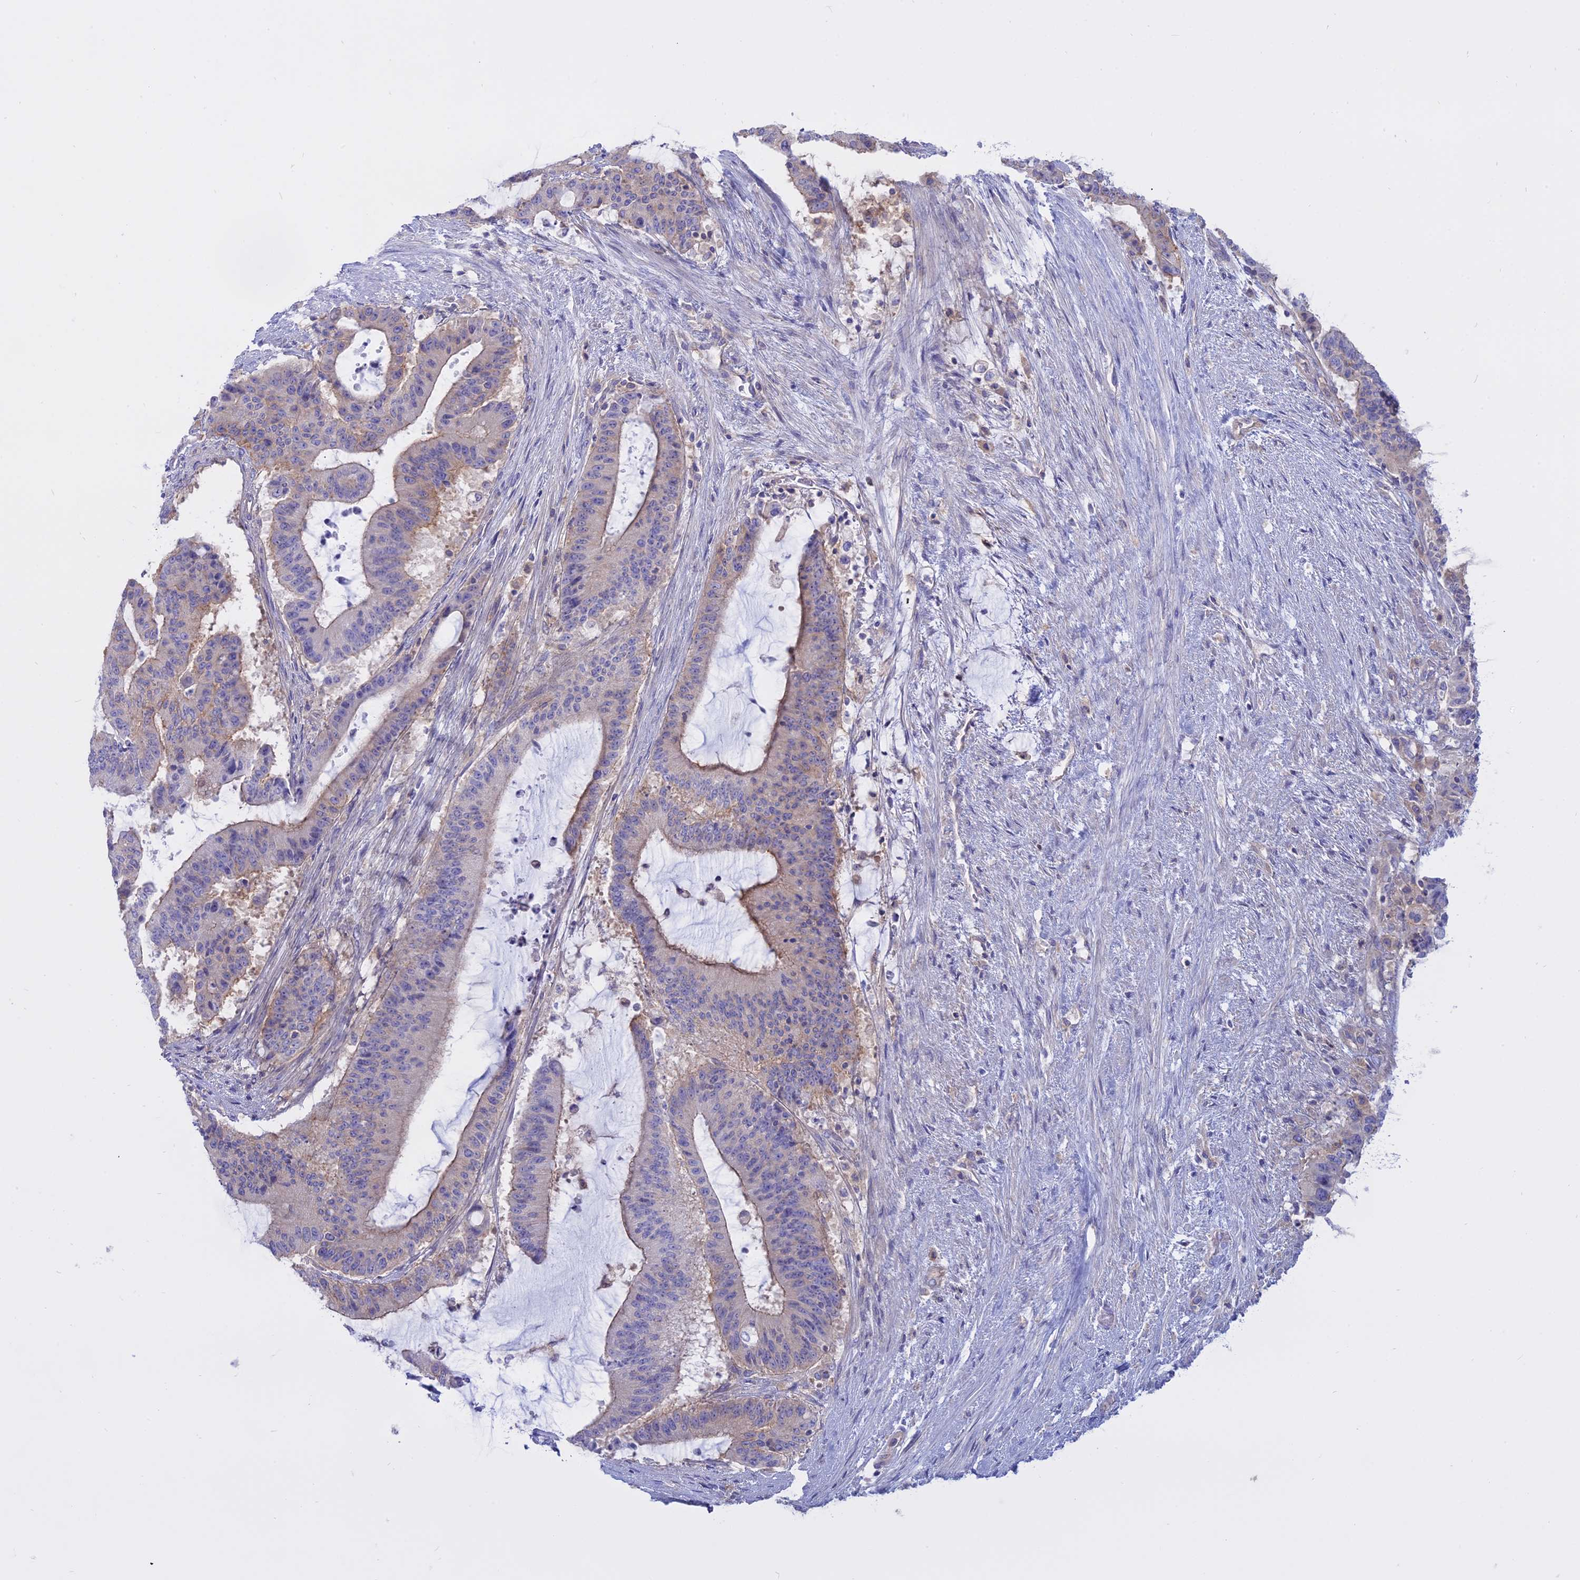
{"staining": {"intensity": "weak", "quantity": "25%-75%", "location": "cytoplasmic/membranous"}, "tissue": "liver cancer", "cell_type": "Tumor cells", "image_type": "cancer", "snomed": [{"axis": "morphology", "description": "Normal tissue, NOS"}, {"axis": "morphology", "description": "Cholangiocarcinoma"}, {"axis": "topography", "description": "Liver"}, {"axis": "topography", "description": "Peripheral nerve tissue"}], "caption": "Cholangiocarcinoma (liver) tissue exhibits weak cytoplasmic/membranous staining in approximately 25%-75% of tumor cells The protein of interest is shown in brown color, while the nuclei are stained blue.", "gene": "AHCYL1", "patient": {"sex": "female", "age": 73}}